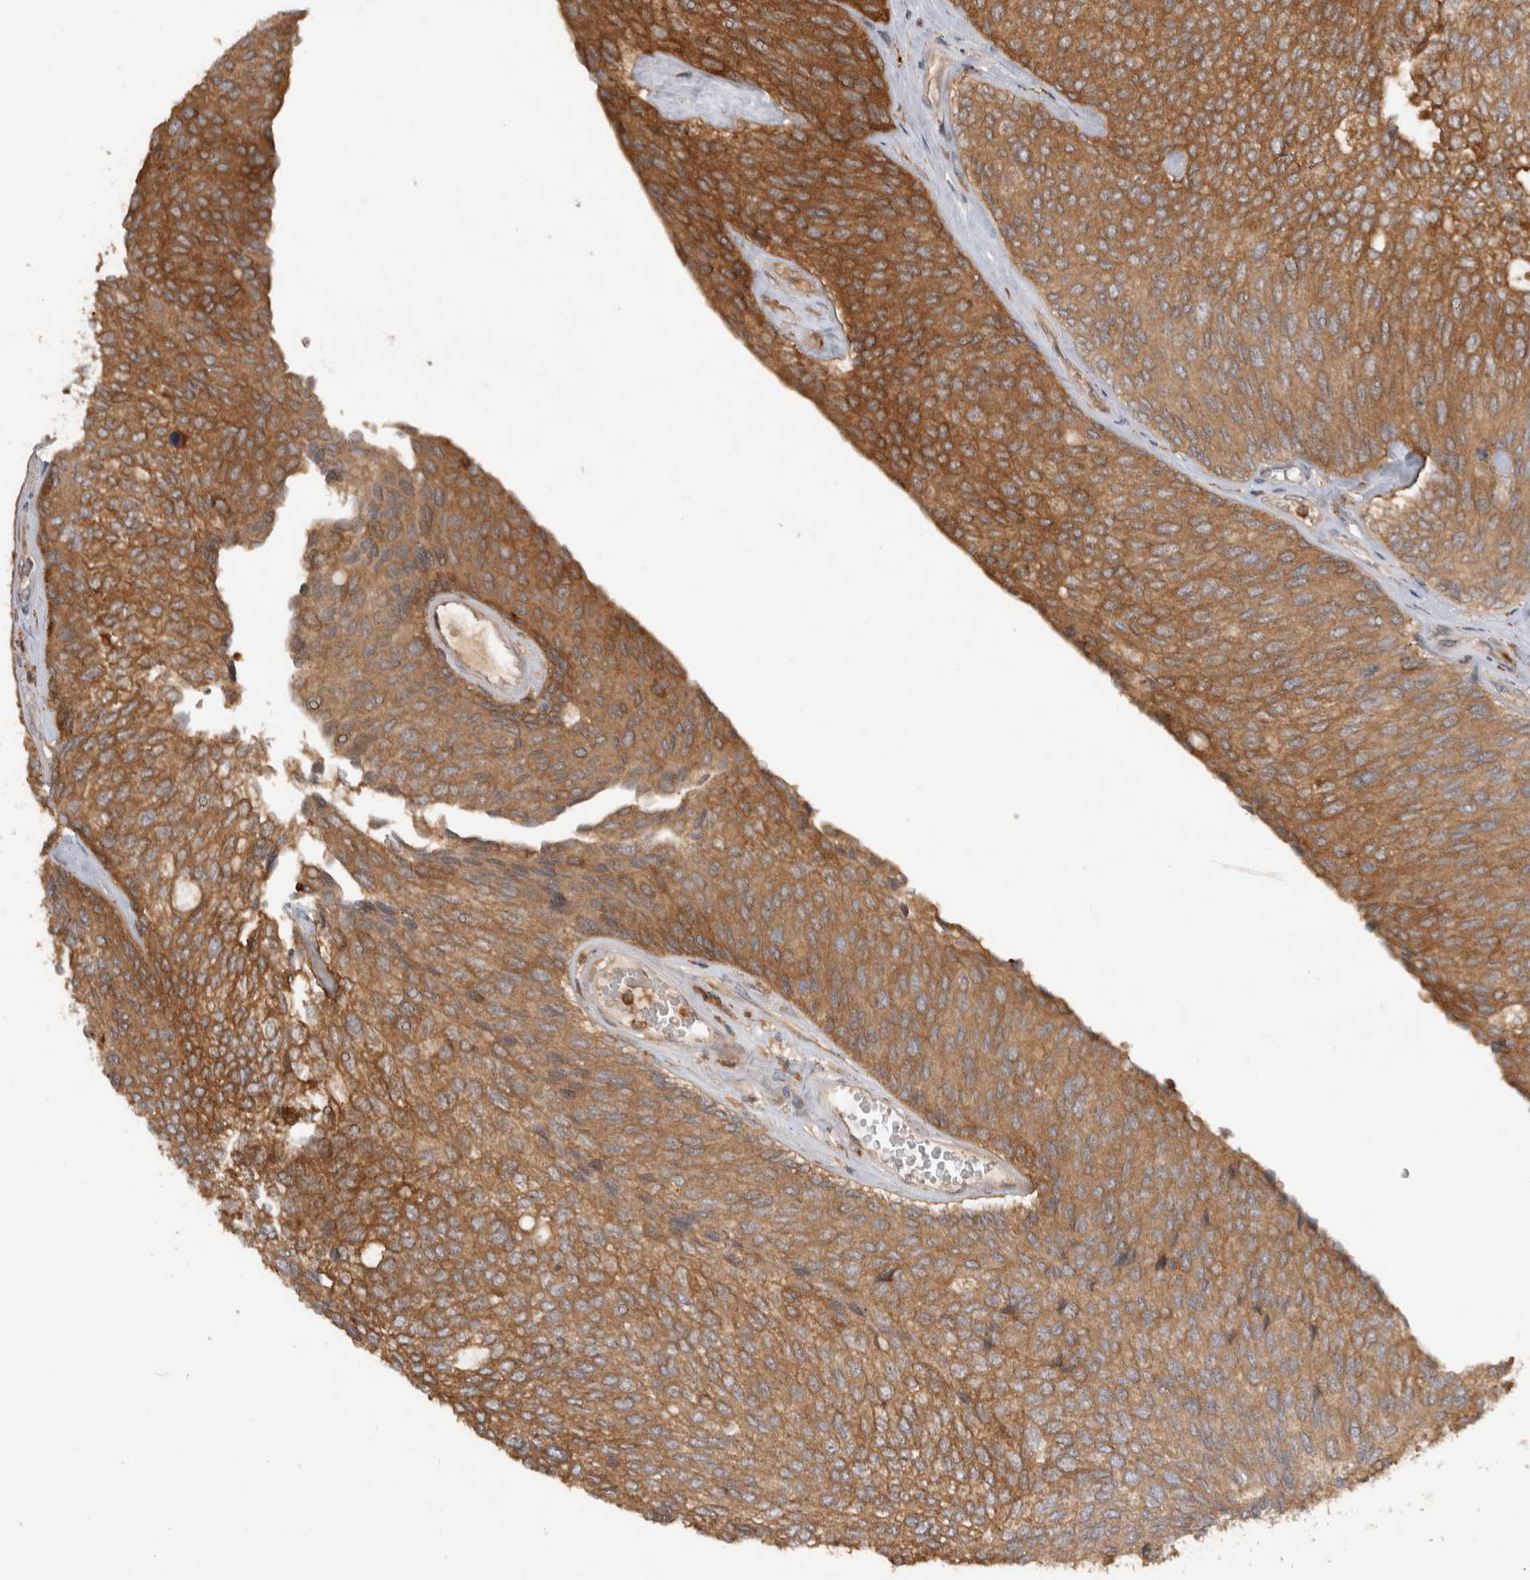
{"staining": {"intensity": "moderate", "quantity": ">75%", "location": "cytoplasmic/membranous"}, "tissue": "urothelial cancer", "cell_type": "Tumor cells", "image_type": "cancer", "snomed": [{"axis": "morphology", "description": "Urothelial carcinoma, Low grade"}, {"axis": "topography", "description": "Urinary bladder"}], "caption": "Protein analysis of low-grade urothelial carcinoma tissue demonstrates moderate cytoplasmic/membranous expression in about >75% of tumor cells.", "gene": "VEPH1", "patient": {"sex": "female", "age": 79}}